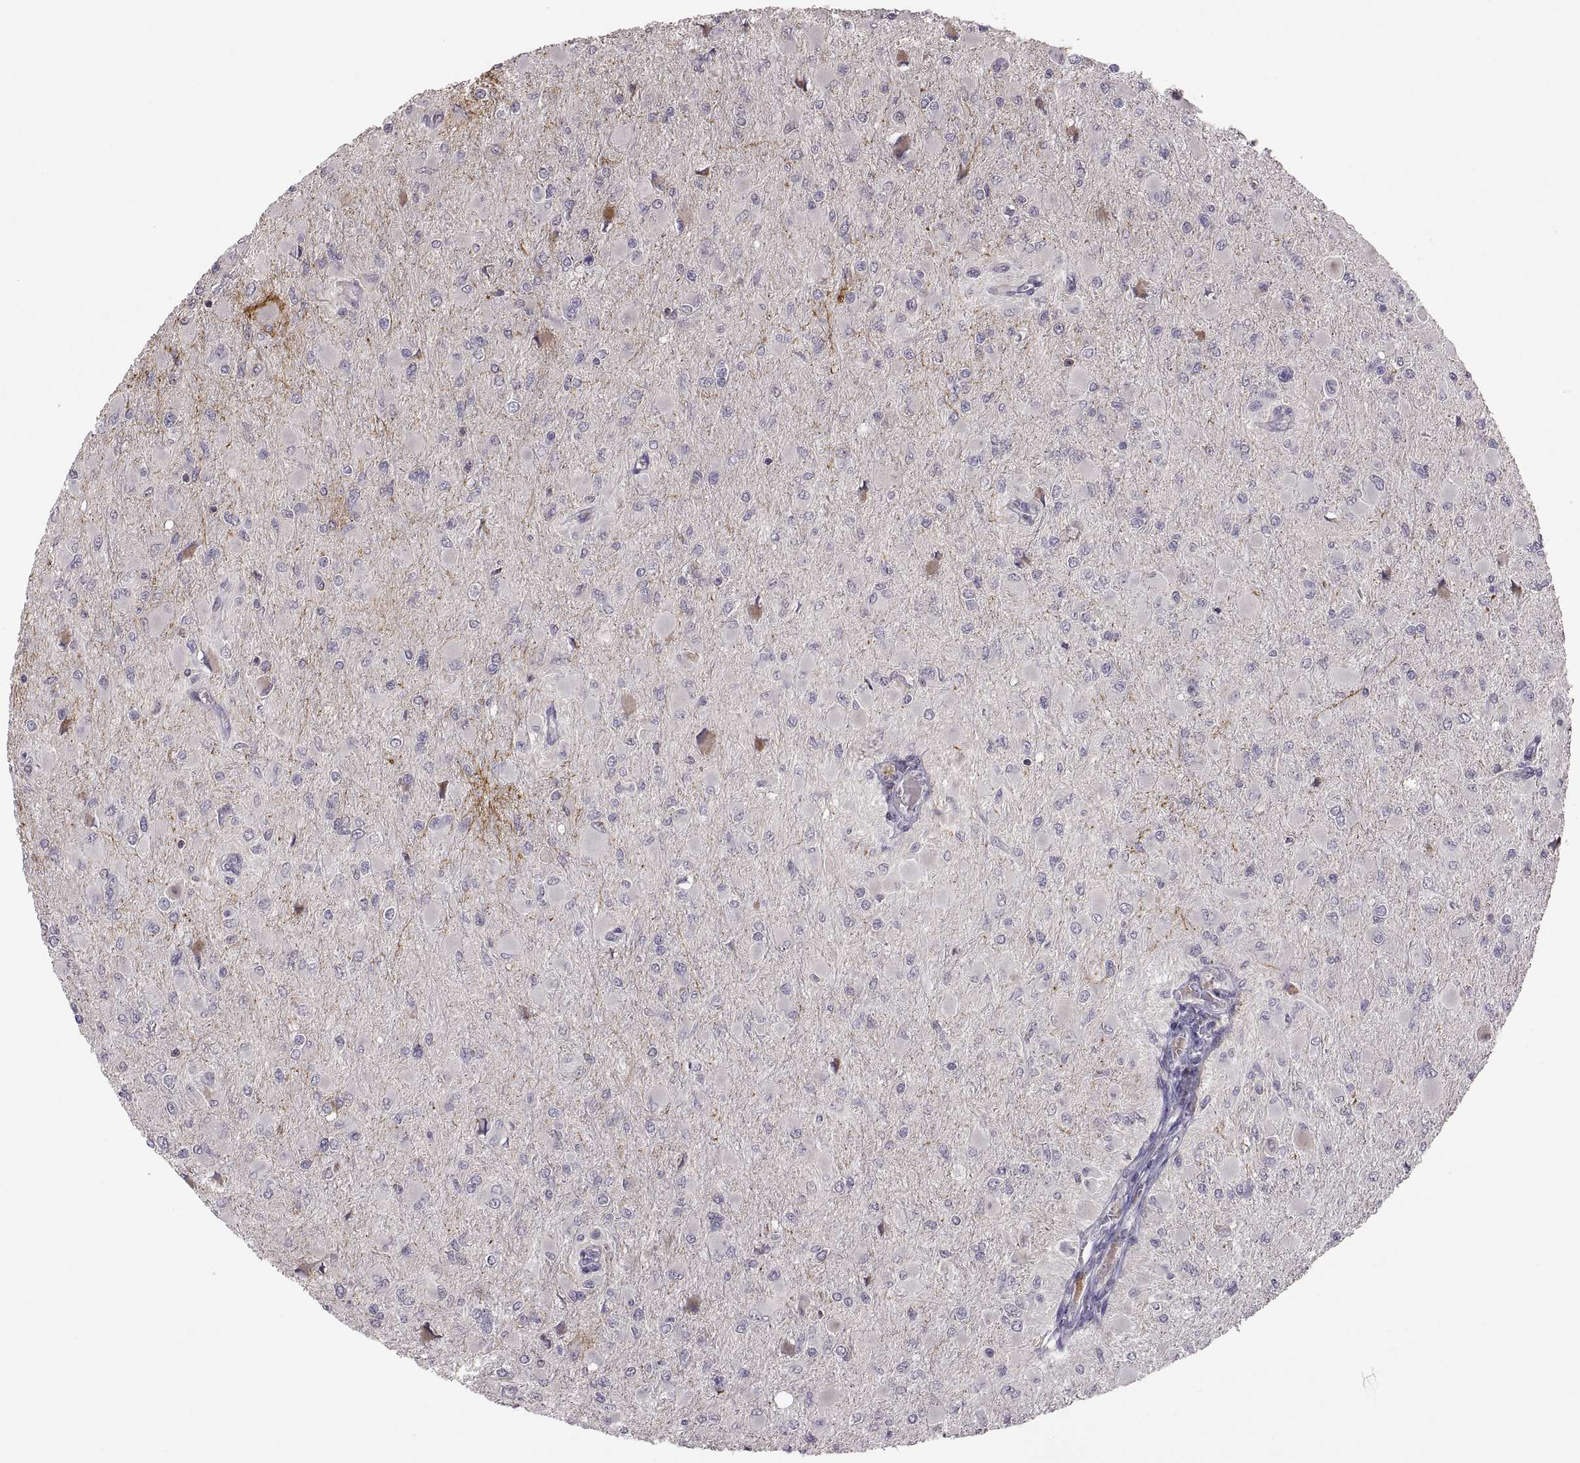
{"staining": {"intensity": "negative", "quantity": "none", "location": "none"}, "tissue": "glioma", "cell_type": "Tumor cells", "image_type": "cancer", "snomed": [{"axis": "morphology", "description": "Glioma, malignant, High grade"}, {"axis": "topography", "description": "Cerebral cortex"}], "caption": "This histopathology image is of glioma stained with immunohistochemistry (IHC) to label a protein in brown with the nuclei are counter-stained blue. There is no staining in tumor cells.", "gene": "NMNAT2", "patient": {"sex": "female", "age": 36}}